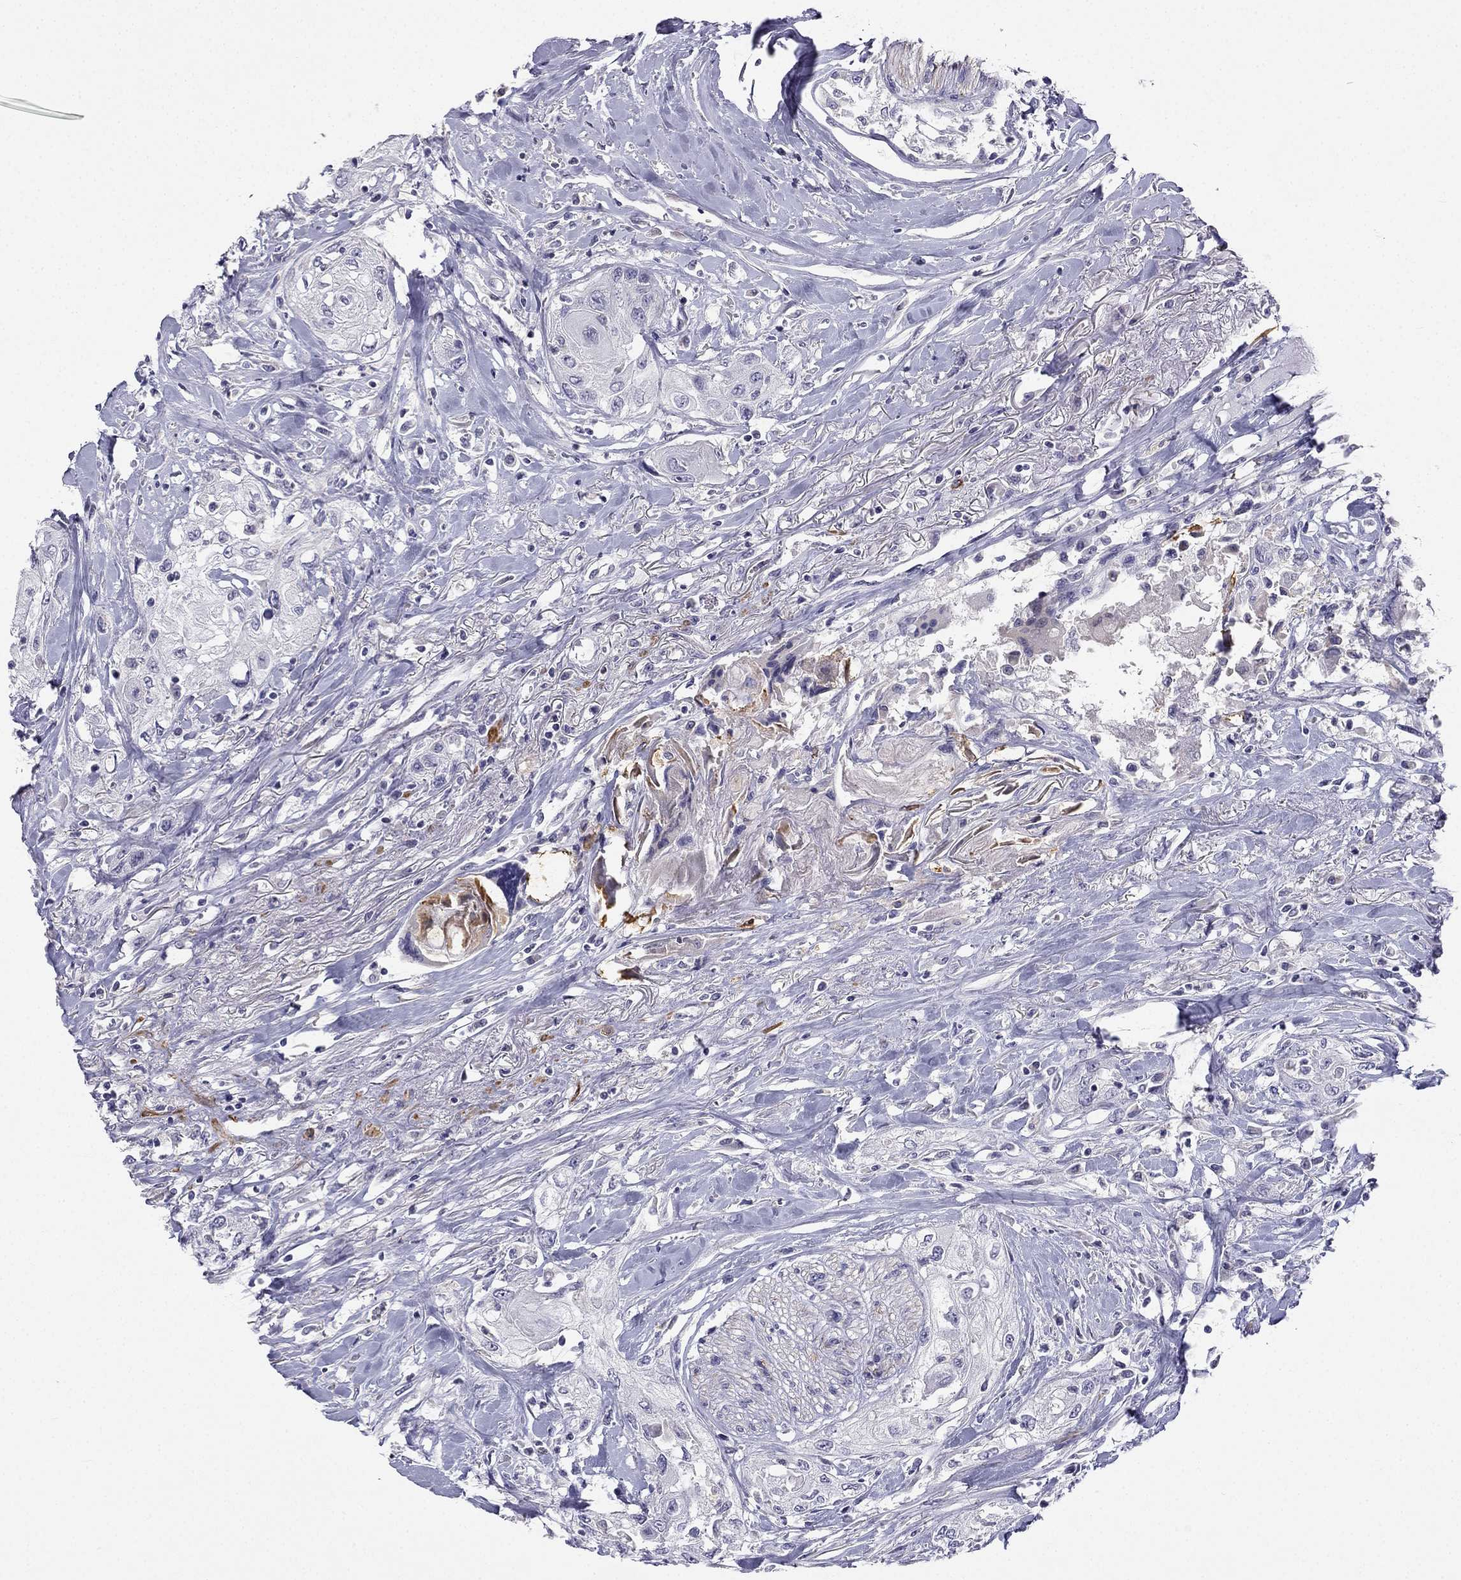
{"staining": {"intensity": "negative", "quantity": "none", "location": "none"}, "tissue": "head and neck cancer", "cell_type": "Tumor cells", "image_type": "cancer", "snomed": [{"axis": "morphology", "description": "Normal tissue, NOS"}, {"axis": "morphology", "description": "Squamous cell carcinoma, NOS"}, {"axis": "topography", "description": "Oral tissue"}, {"axis": "topography", "description": "Peripheral nerve tissue"}, {"axis": "topography", "description": "Head-Neck"}], "caption": "The image shows no significant positivity in tumor cells of head and neck cancer (squamous cell carcinoma).", "gene": "C16orf89", "patient": {"sex": "female", "age": 59}}